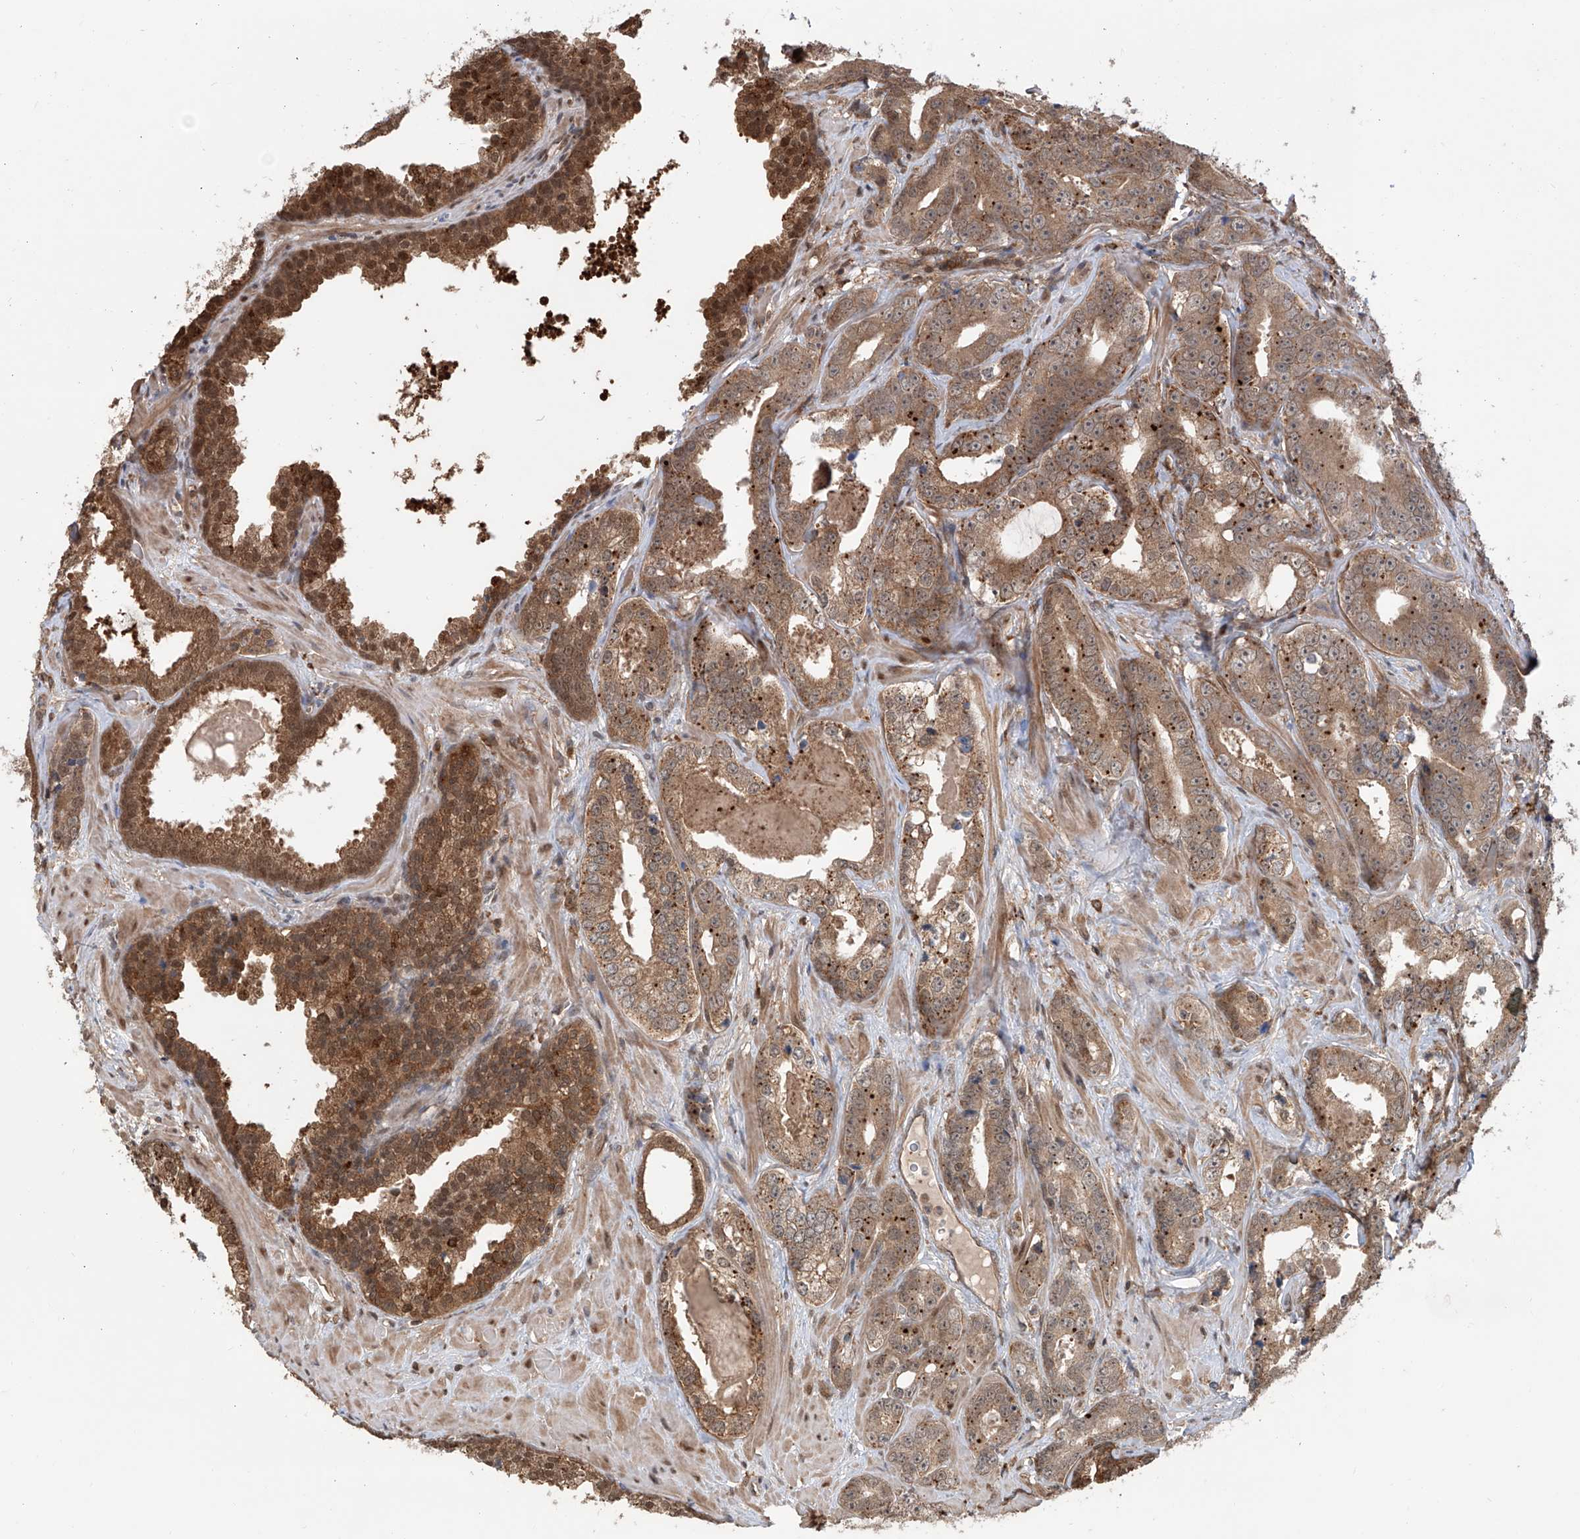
{"staining": {"intensity": "moderate", "quantity": ">75%", "location": "cytoplasmic/membranous,nuclear"}, "tissue": "prostate cancer", "cell_type": "Tumor cells", "image_type": "cancer", "snomed": [{"axis": "morphology", "description": "Adenocarcinoma, High grade"}, {"axis": "topography", "description": "Prostate"}], "caption": "Immunohistochemical staining of human prostate cancer demonstrates medium levels of moderate cytoplasmic/membranous and nuclear expression in about >75% of tumor cells.", "gene": "HOXC8", "patient": {"sex": "male", "age": 62}}